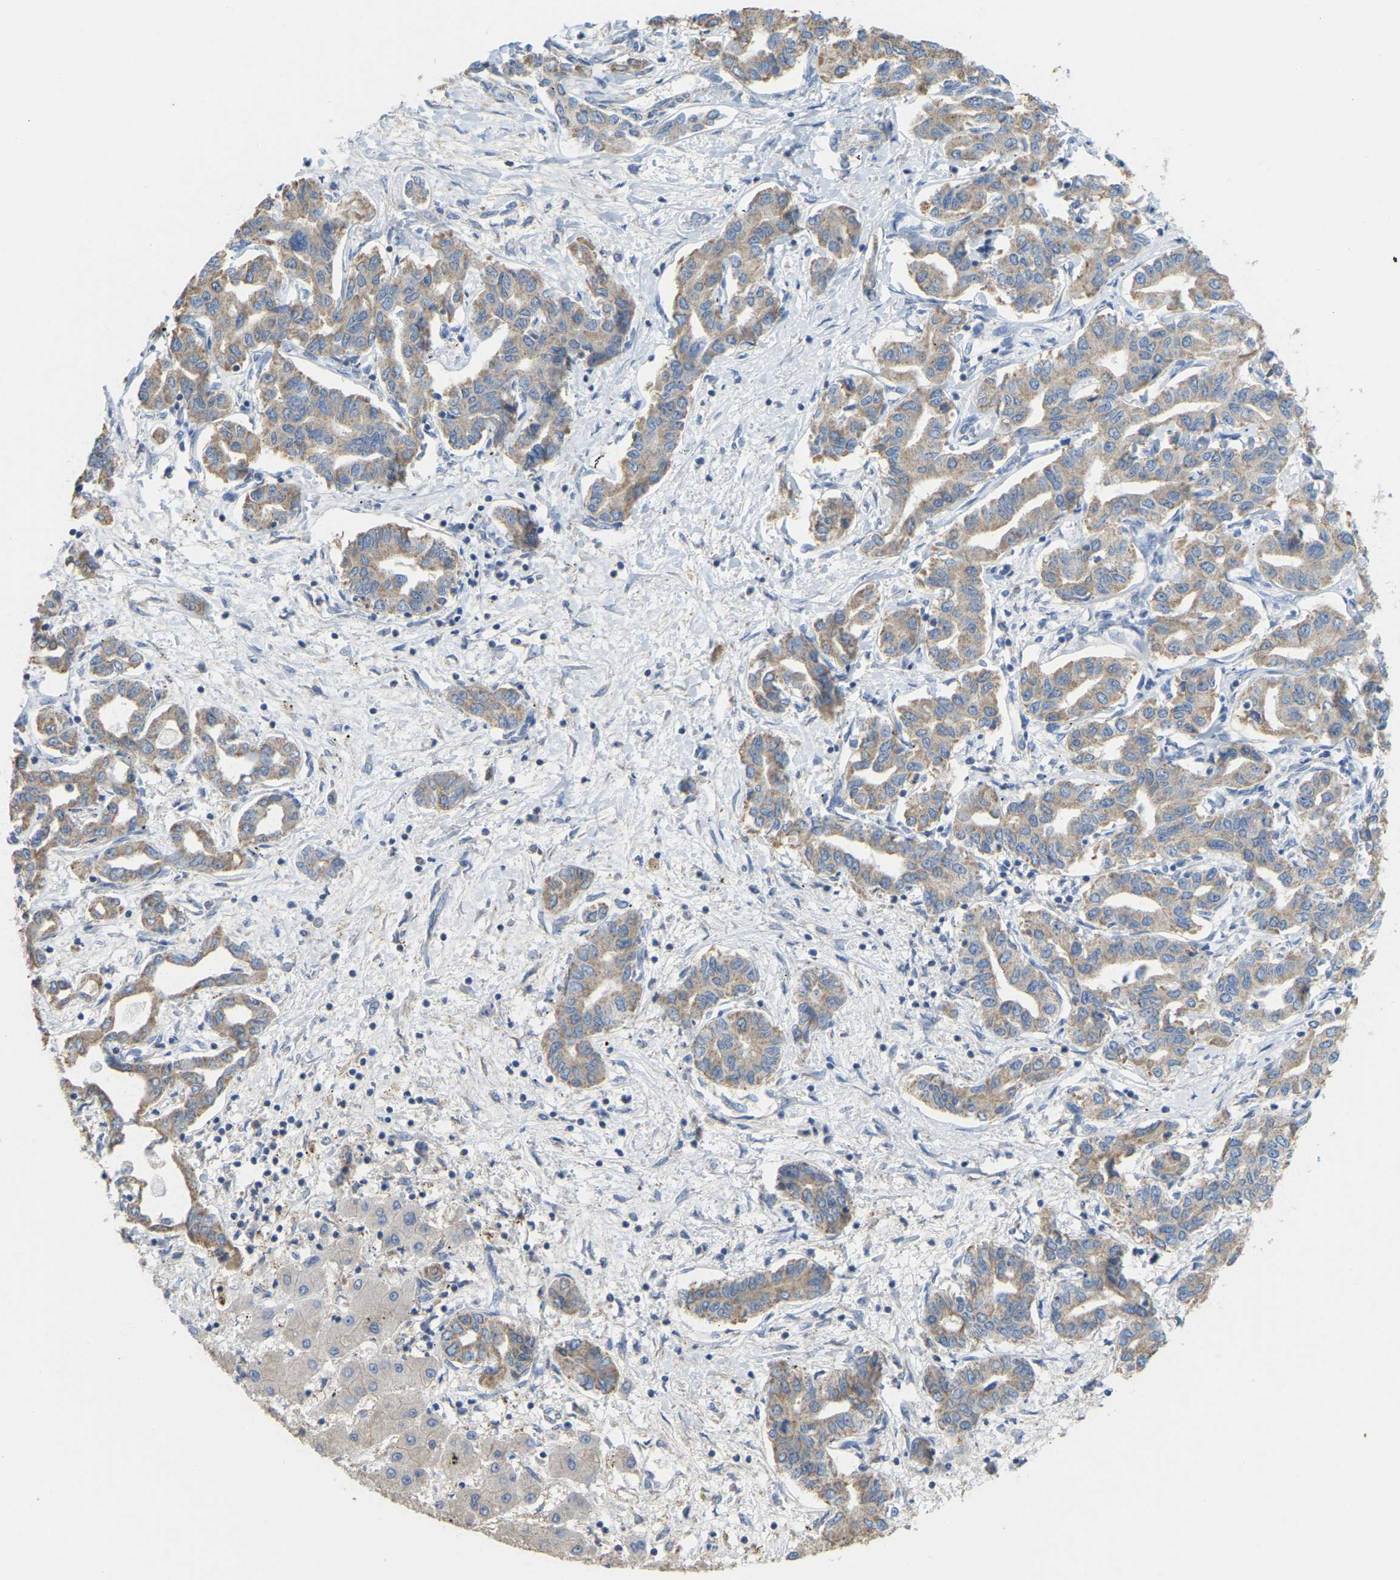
{"staining": {"intensity": "moderate", "quantity": ">75%", "location": "cytoplasmic/membranous"}, "tissue": "liver cancer", "cell_type": "Tumor cells", "image_type": "cancer", "snomed": [{"axis": "morphology", "description": "Cholangiocarcinoma"}, {"axis": "topography", "description": "Liver"}], "caption": "Immunohistochemical staining of cholangiocarcinoma (liver) exhibits medium levels of moderate cytoplasmic/membranous protein positivity in about >75% of tumor cells. (Stains: DAB in brown, nuclei in blue, Microscopy: brightfield microscopy at high magnification).", "gene": "SERPINB5", "patient": {"sex": "male", "age": 59}}